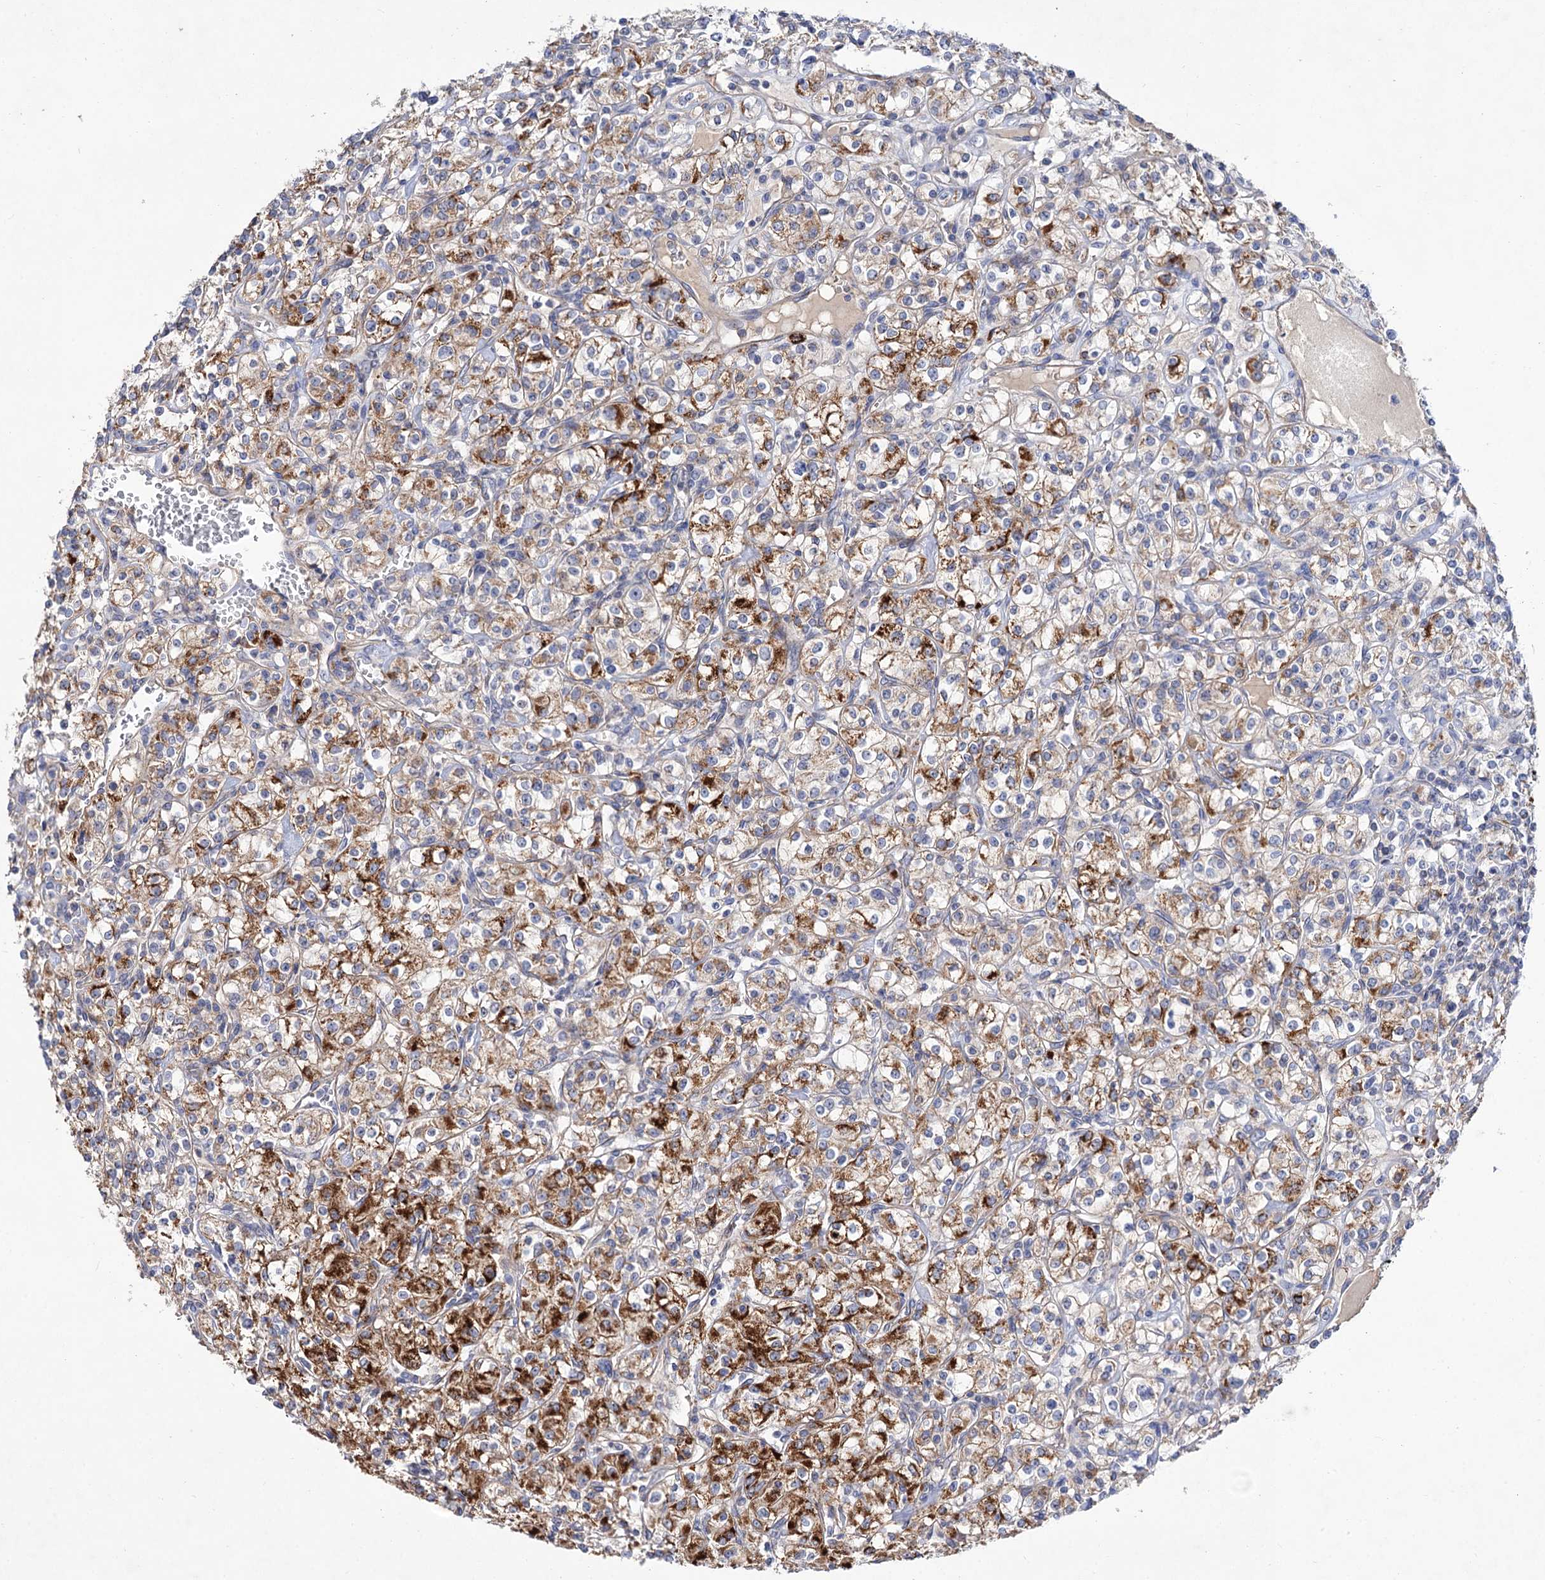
{"staining": {"intensity": "strong", "quantity": "25%-75%", "location": "cytoplasmic/membranous"}, "tissue": "renal cancer", "cell_type": "Tumor cells", "image_type": "cancer", "snomed": [{"axis": "morphology", "description": "Adenocarcinoma, NOS"}, {"axis": "topography", "description": "Kidney"}], "caption": "Immunohistochemistry (IHC) staining of adenocarcinoma (renal), which displays high levels of strong cytoplasmic/membranous positivity in approximately 25%-75% of tumor cells indicating strong cytoplasmic/membranous protein expression. The staining was performed using DAB (brown) for protein detection and nuclei were counterstained in hematoxylin (blue).", "gene": "NUDCD2", "patient": {"sex": "male", "age": 77}}